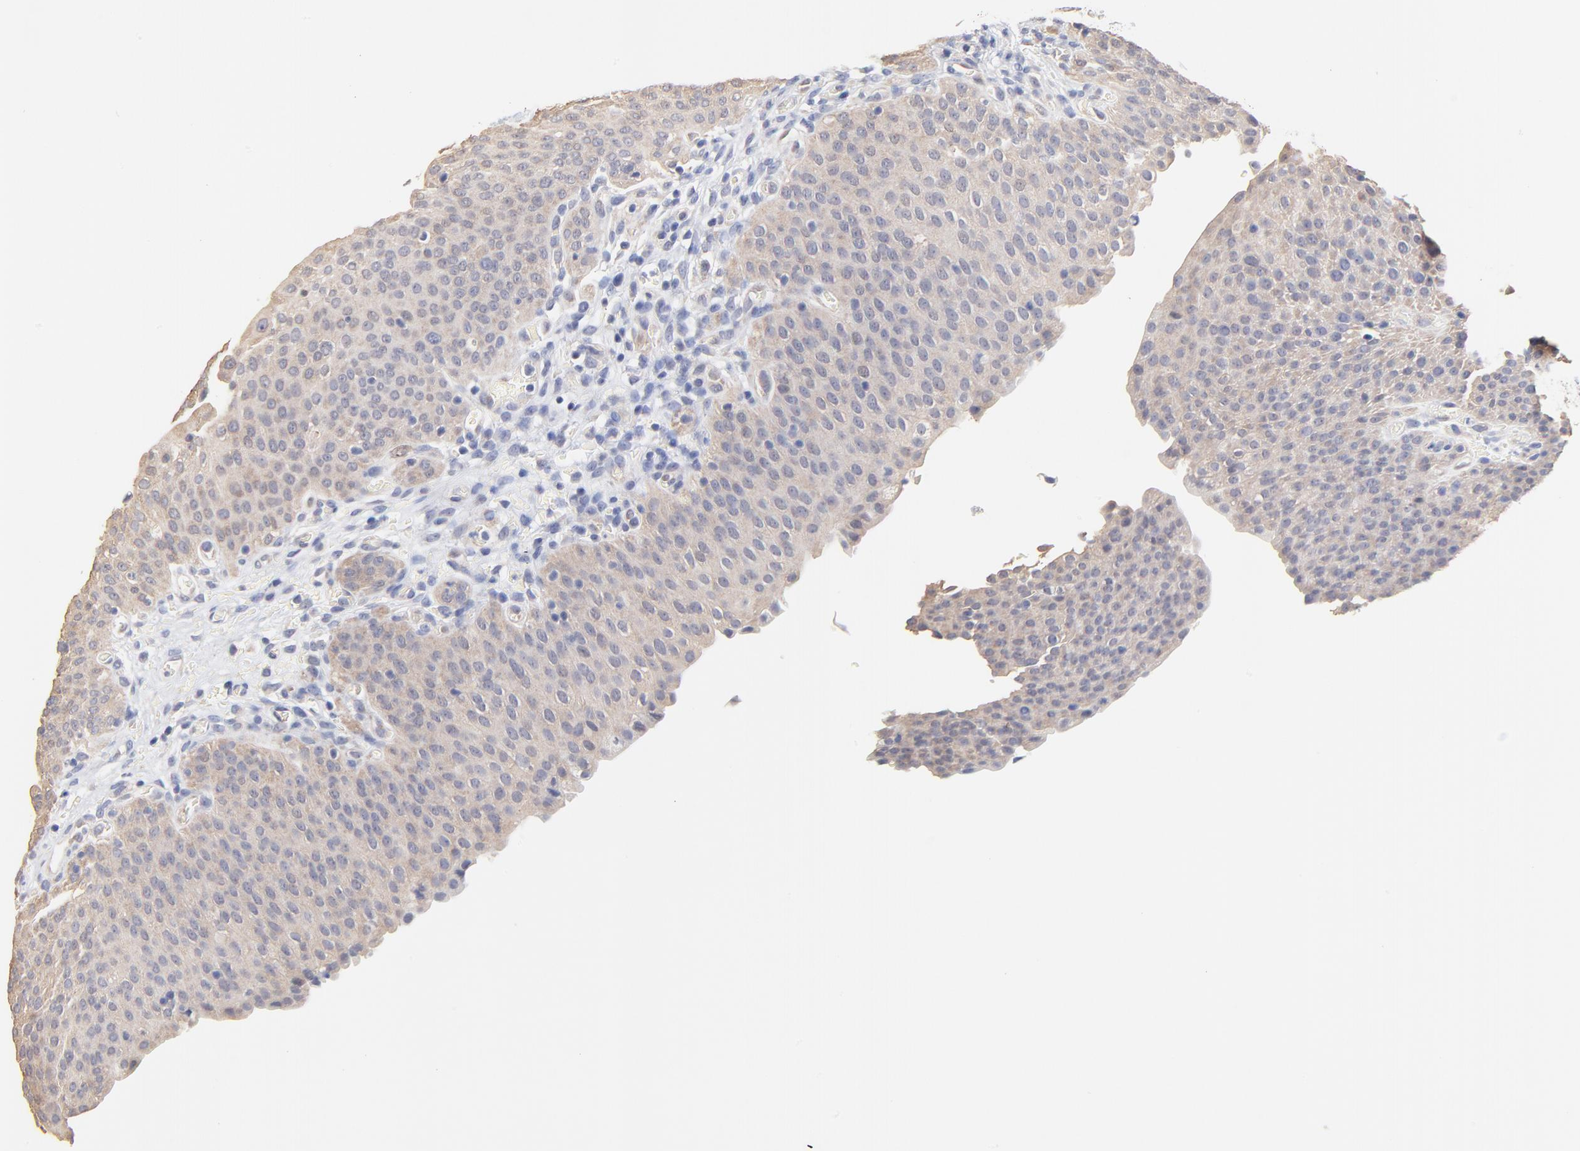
{"staining": {"intensity": "moderate", "quantity": ">75%", "location": "cytoplasmic/membranous"}, "tissue": "urinary bladder", "cell_type": "Urothelial cells", "image_type": "normal", "snomed": [{"axis": "morphology", "description": "Normal tissue, NOS"}, {"axis": "morphology", "description": "Dysplasia, NOS"}, {"axis": "topography", "description": "Urinary bladder"}], "caption": "This histopathology image demonstrates immunohistochemistry (IHC) staining of normal human urinary bladder, with medium moderate cytoplasmic/membranous positivity in approximately >75% of urothelial cells.", "gene": "TWNK", "patient": {"sex": "male", "age": 35}}